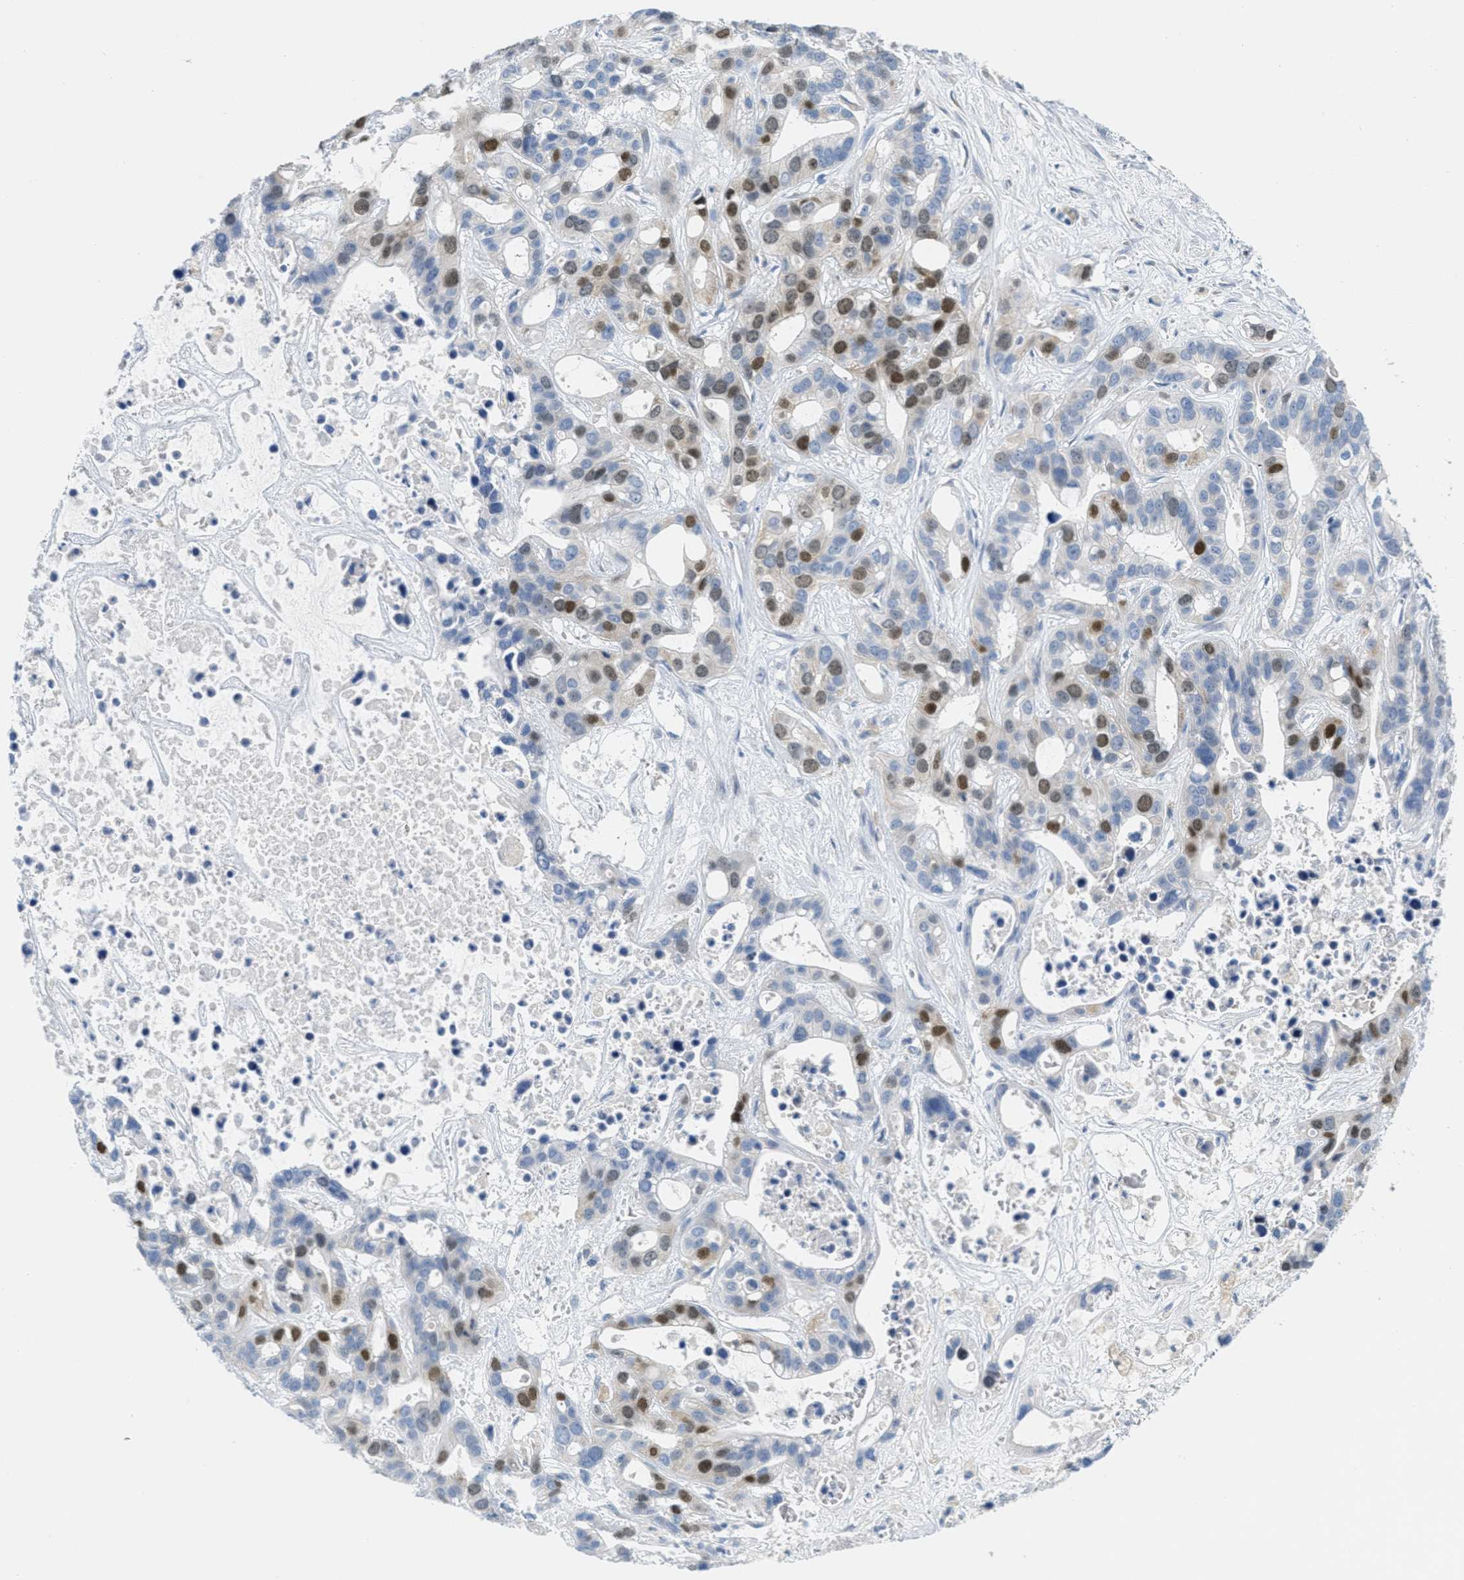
{"staining": {"intensity": "strong", "quantity": "25%-75%", "location": "nuclear"}, "tissue": "liver cancer", "cell_type": "Tumor cells", "image_type": "cancer", "snomed": [{"axis": "morphology", "description": "Cholangiocarcinoma"}, {"axis": "topography", "description": "Liver"}], "caption": "The immunohistochemical stain labels strong nuclear expression in tumor cells of liver cancer tissue.", "gene": "ORC6", "patient": {"sex": "female", "age": 65}}